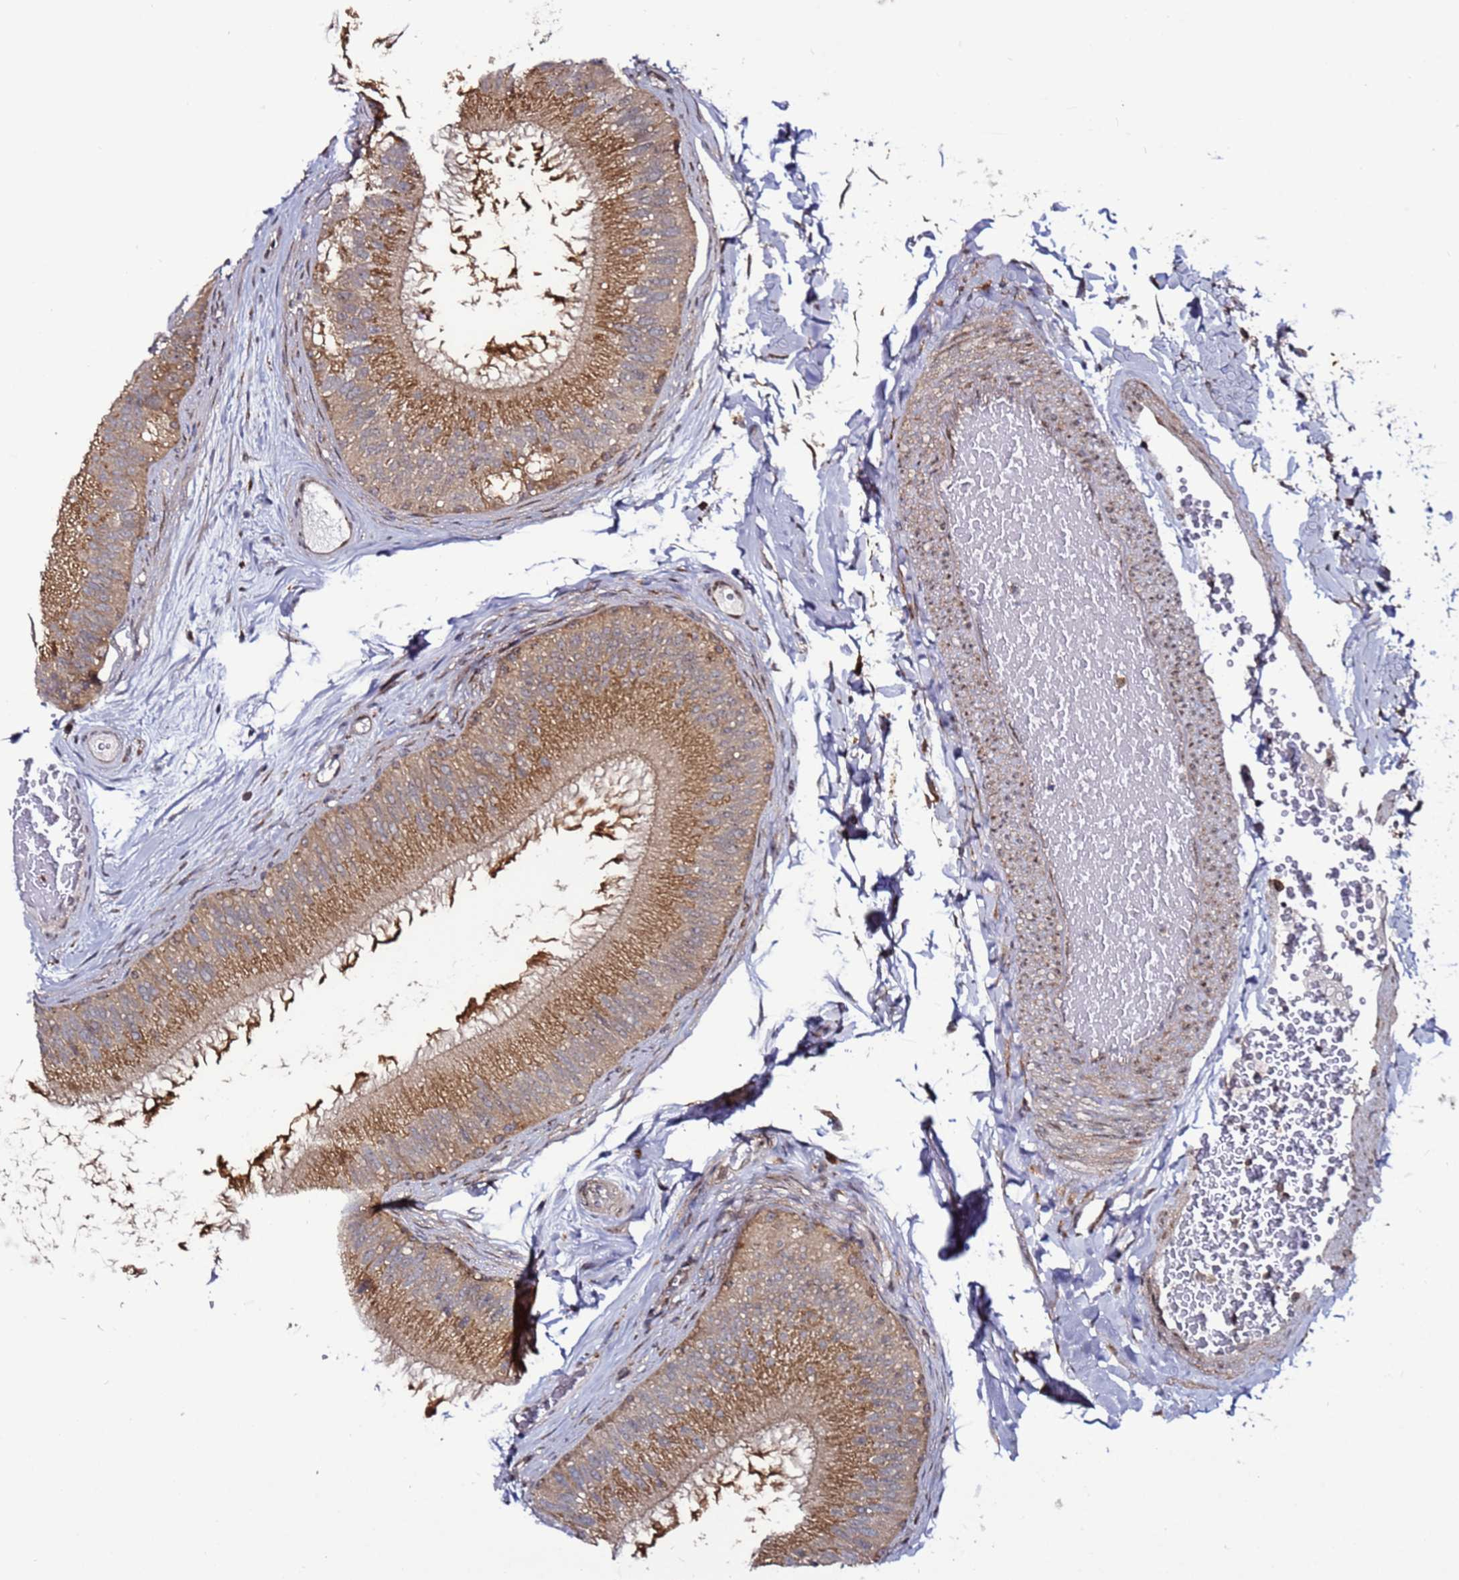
{"staining": {"intensity": "moderate", "quantity": ">75%", "location": "cytoplasmic/membranous"}, "tissue": "epididymis", "cell_type": "Glandular cells", "image_type": "normal", "snomed": [{"axis": "morphology", "description": "Normal tissue, NOS"}, {"axis": "topography", "description": "Epididymis"}], "caption": "Moderate cytoplasmic/membranous positivity is seen in about >75% of glandular cells in normal epididymis. The staining is performed using DAB (3,3'-diaminobenzidine) brown chromogen to label protein expression. The nuclei are counter-stained blue using hematoxylin.", "gene": "TMEM176B", "patient": {"sex": "male", "age": 45}}